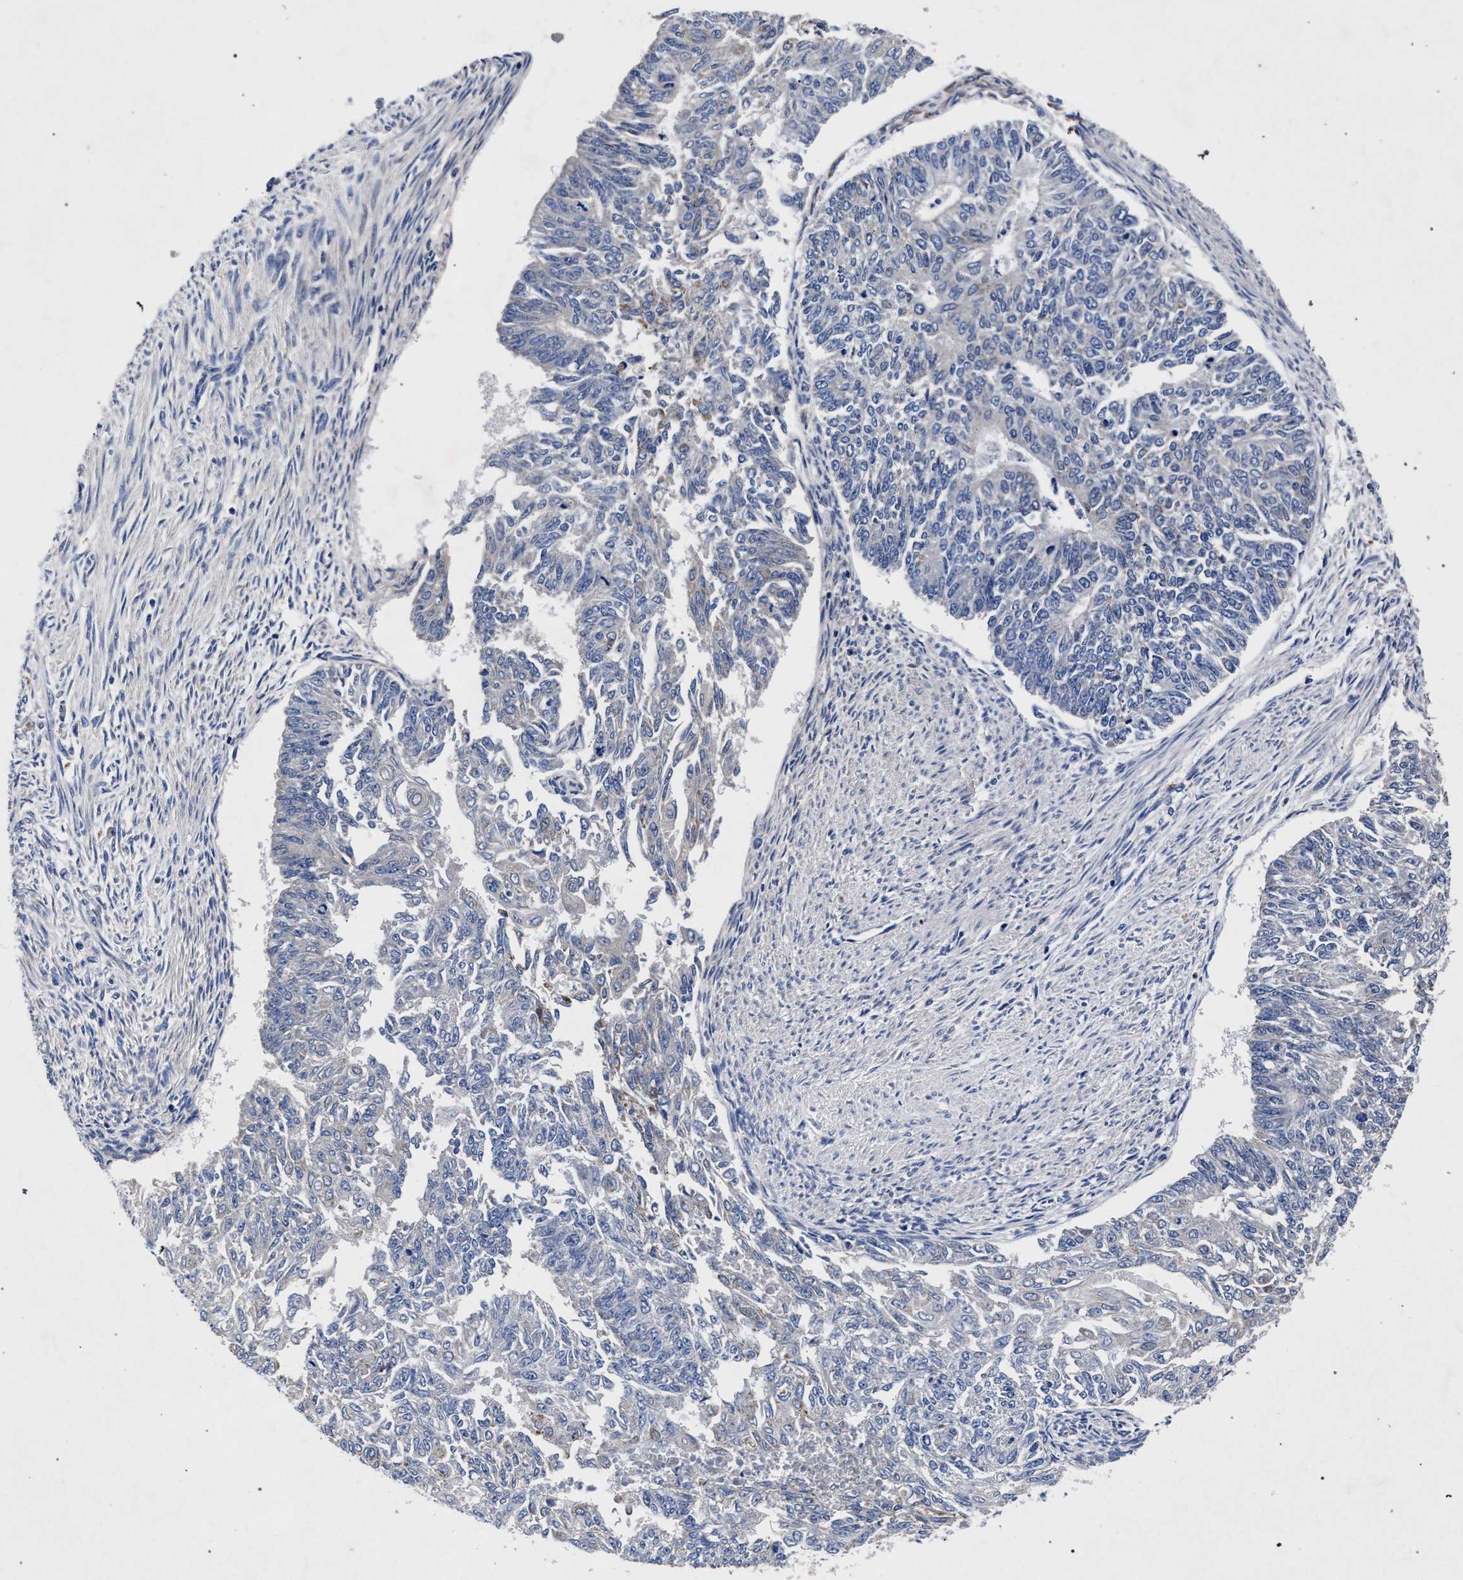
{"staining": {"intensity": "negative", "quantity": "none", "location": "none"}, "tissue": "endometrial cancer", "cell_type": "Tumor cells", "image_type": "cancer", "snomed": [{"axis": "morphology", "description": "Adenocarcinoma, NOS"}, {"axis": "topography", "description": "Endometrium"}], "caption": "Immunohistochemistry of adenocarcinoma (endometrial) demonstrates no positivity in tumor cells.", "gene": "HSD17B14", "patient": {"sex": "female", "age": 32}}